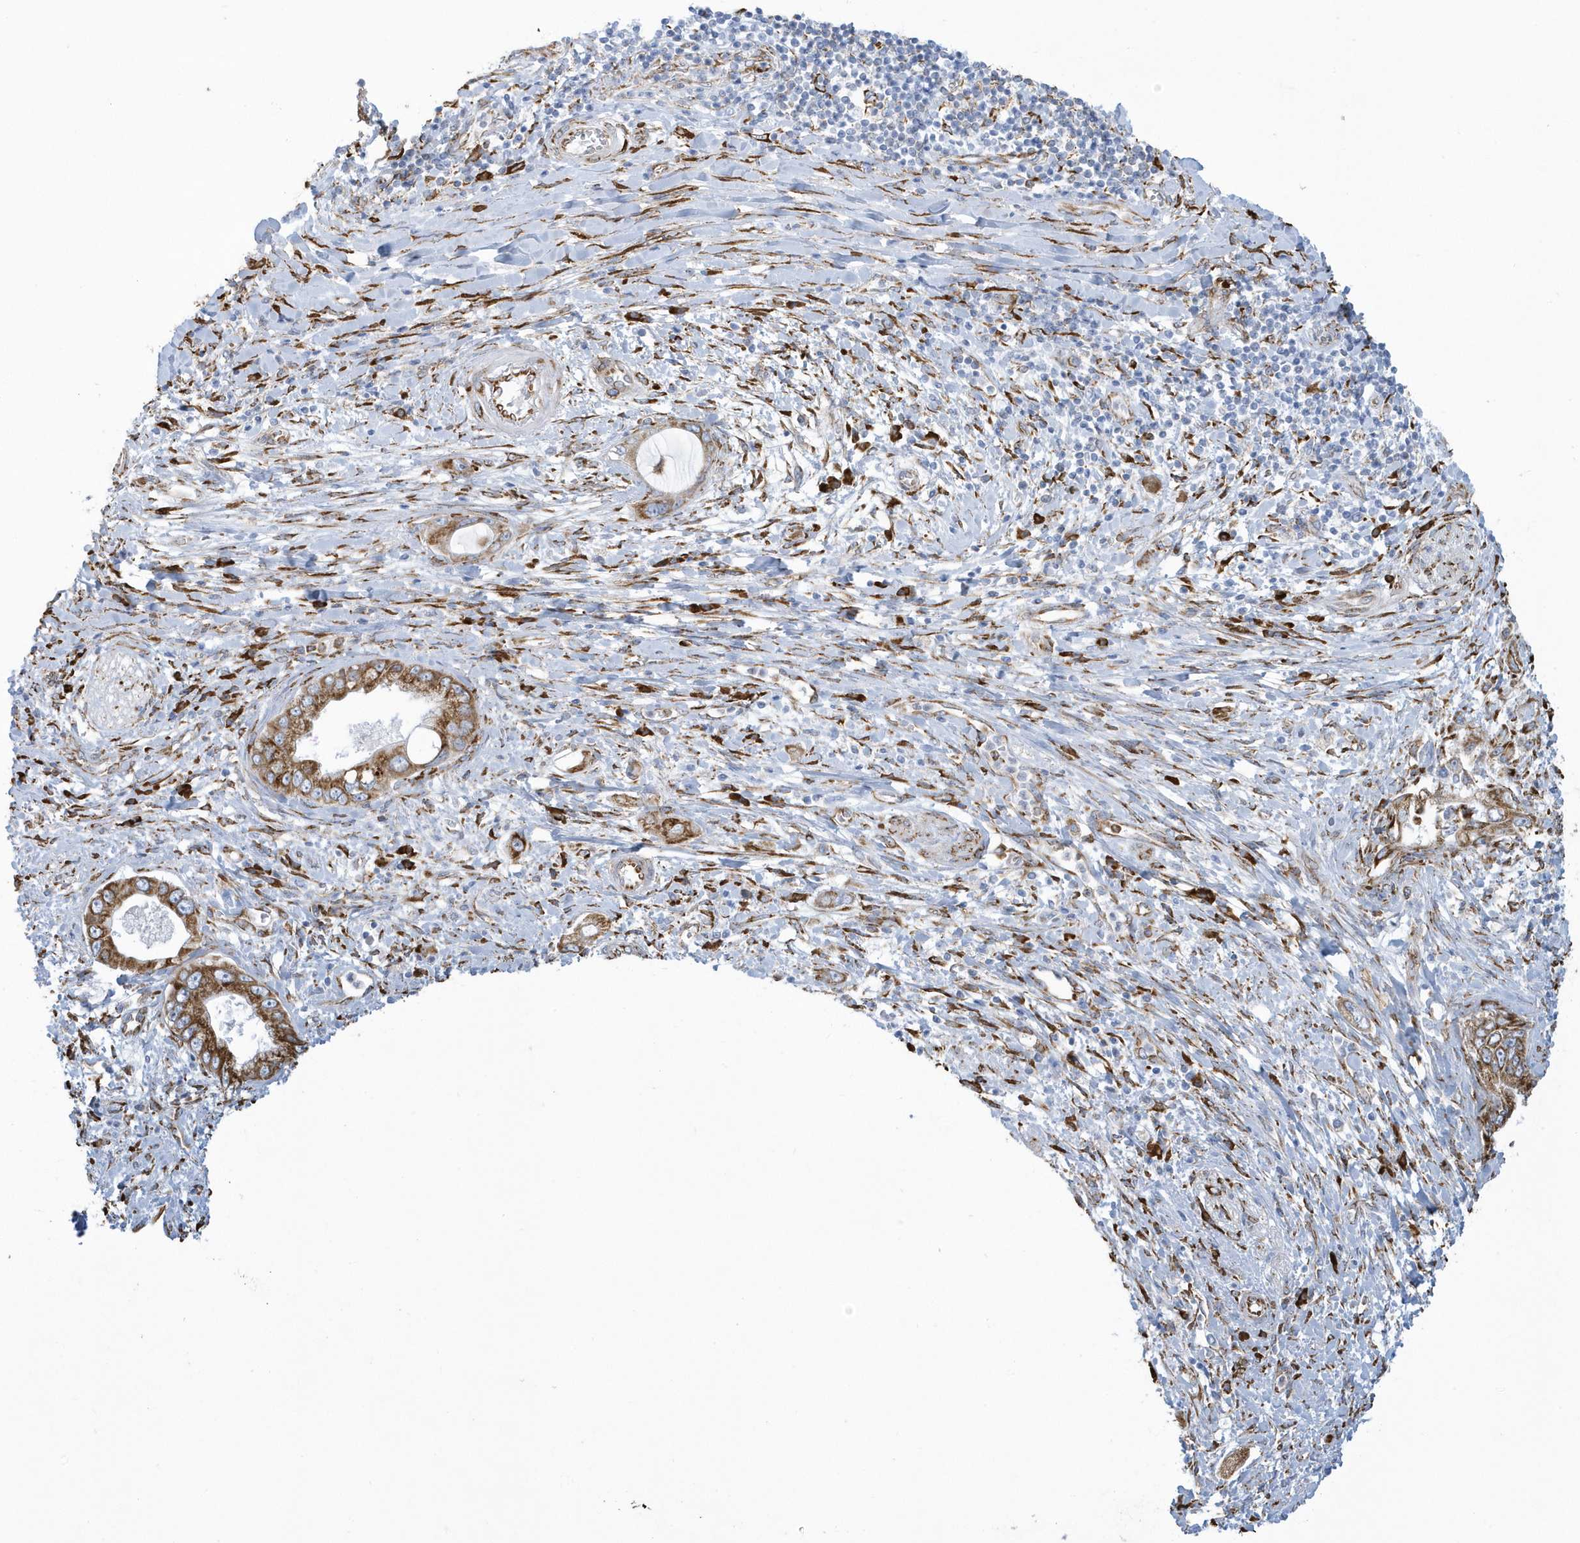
{"staining": {"intensity": "moderate", "quantity": ">75%", "location": "cytoplasmic/membranous"}, "tissue": "pancreatic cancer", "cell_type": "Tumor cells", "image_type": "cancer", "snomed": [{"axis": "morphology", "description": "Inflammation, NOS"}, {"axis": "morphology", "description": "Adenocarcinoma, NOS"}, {"axis": "topography", "description": "Pancreas"}], "caption": "A medium amount of moderate cytoplasmic/membranous positivity is appreciated in approximately >75% of tumor cells in pancreatic cancer tissue.", "gene": "DCAF1", "patient": {"sex": "female", "age": 56}}